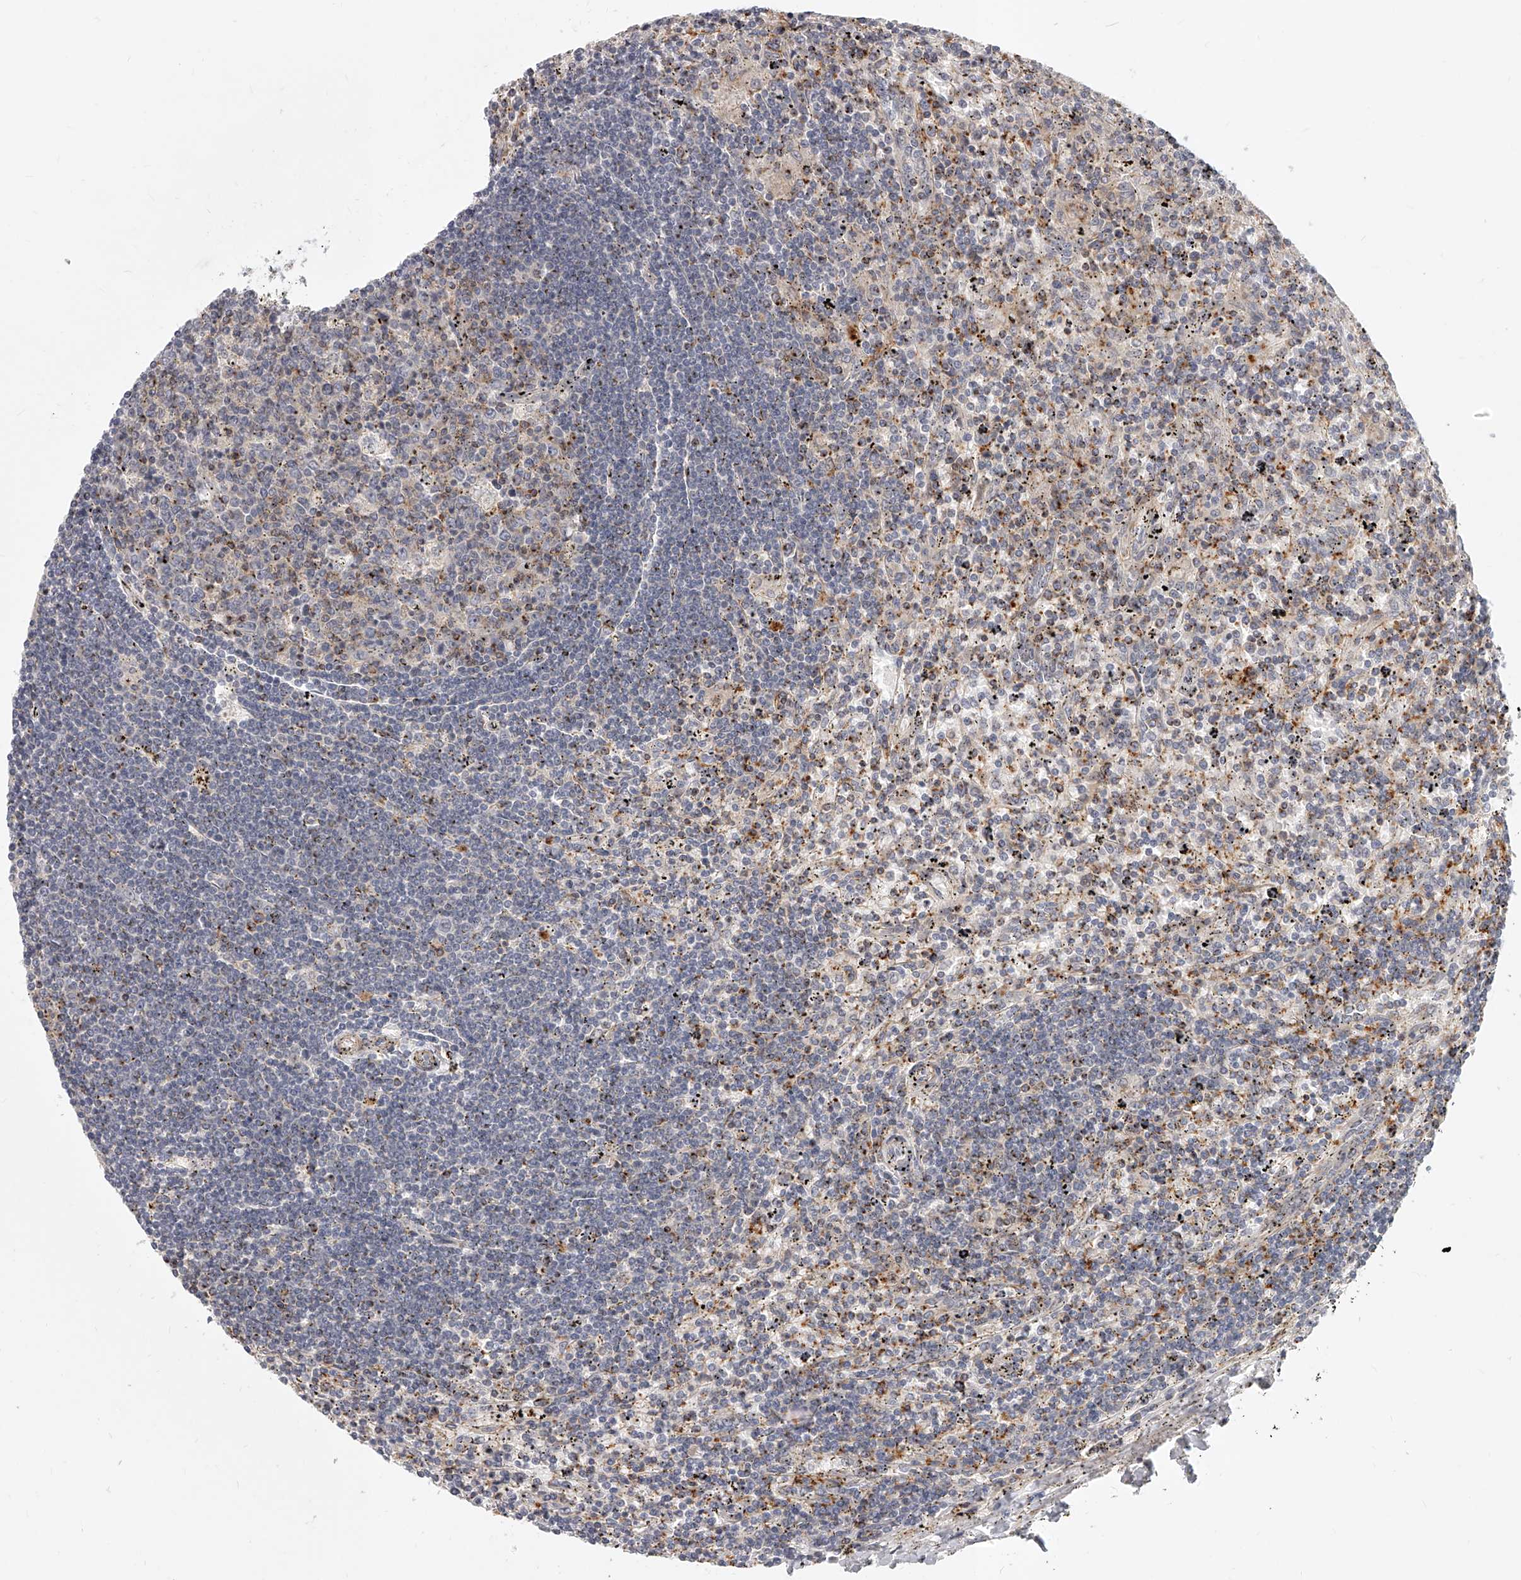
{"staining": {"intensity": "weak", "quantity": "<25%", "location": "cytoplasmic/membranous"}, "tissue": "lymphoma", "cell_type": "Tumor cells", "image_type": "cancer", "snomed": [{"axis": "morphology", "description": "Malignant lymphoma, non-Hodgkin's type, Low grade"}, {"axis": "topography", "description": "Spleen"}], "caption": "Tumor cells show no significant protein positivity in lymphoma.", "gene": "SLC37A1", "patient": {"sex": "male", "age": 76}}